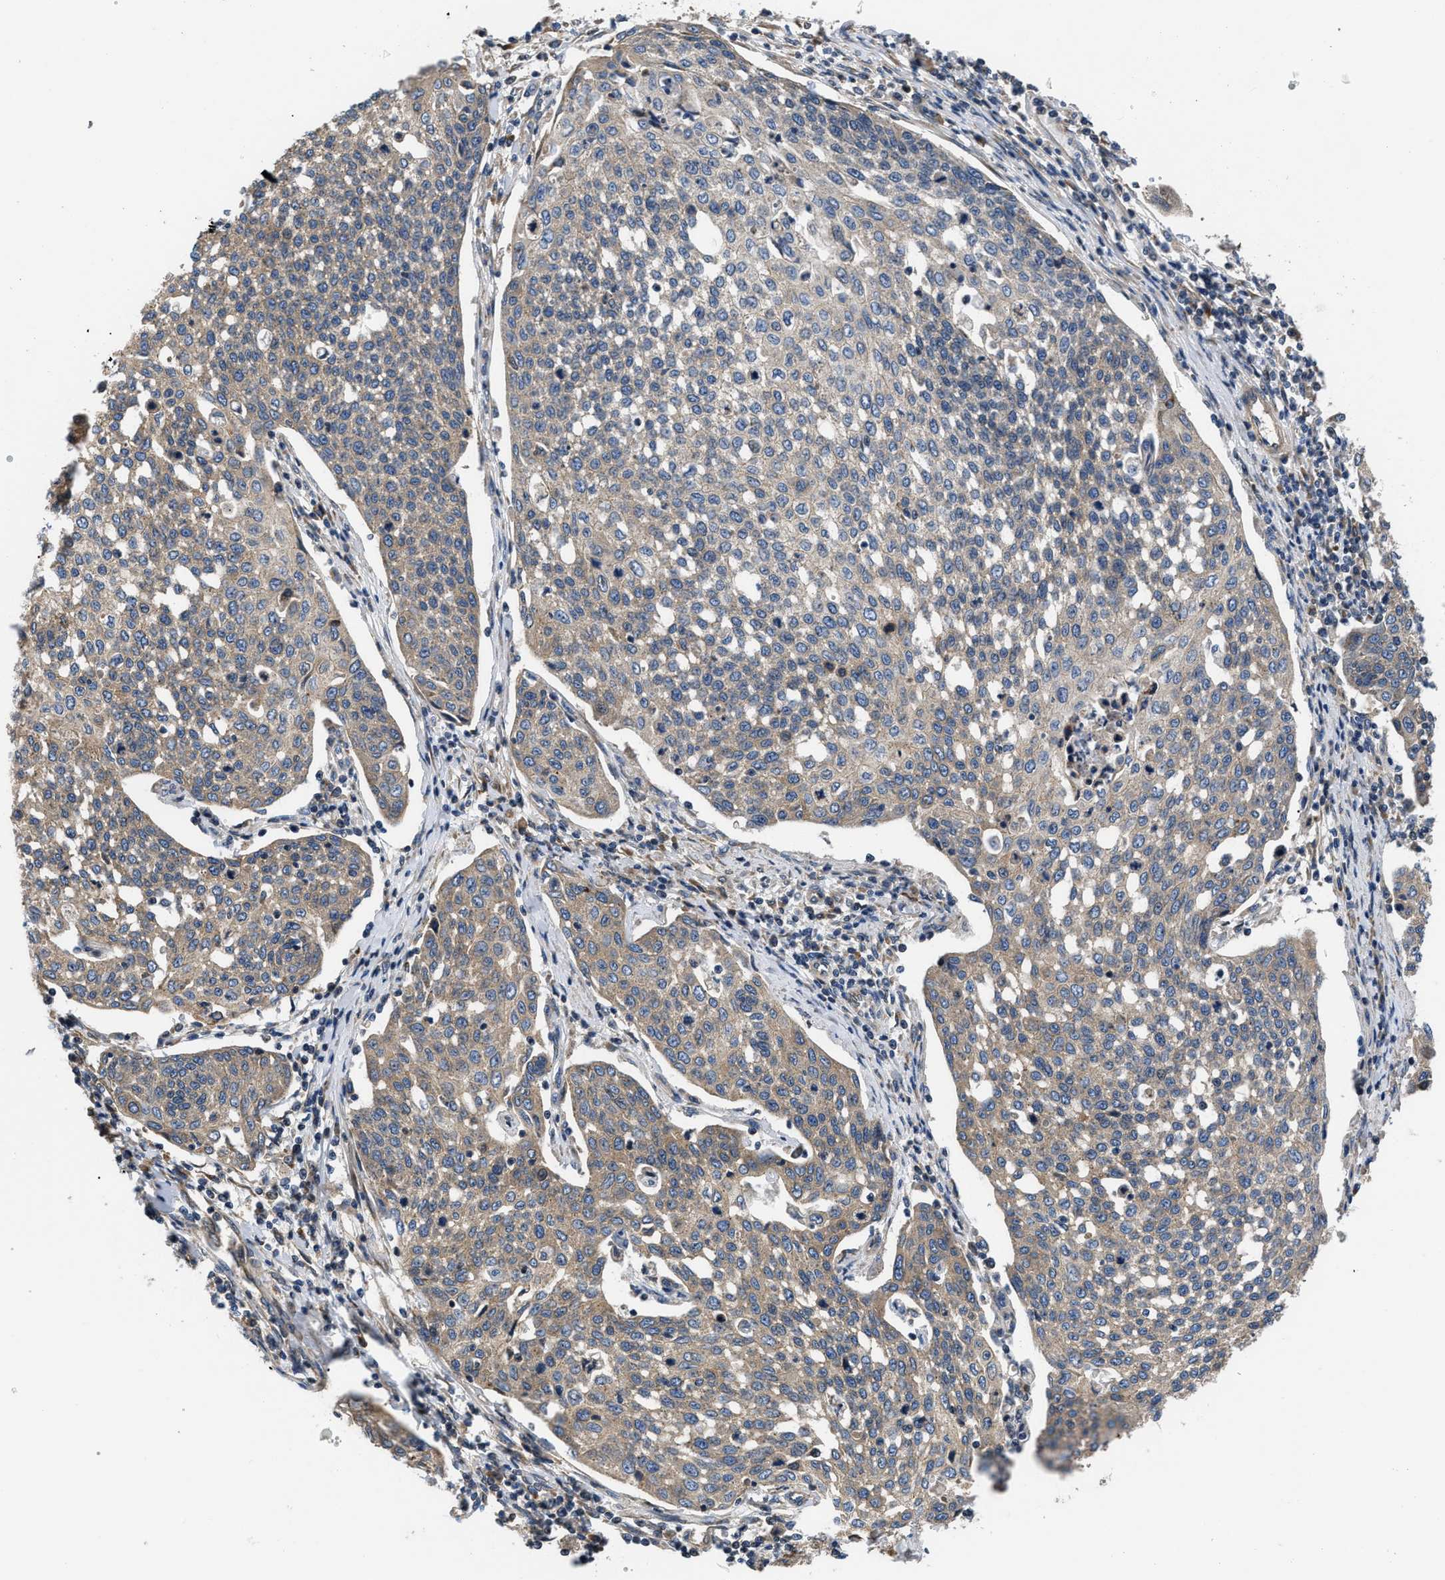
{"staining": {"intensity": "weak", "quantity": ">75%", "location": "cytoplasmic/membranous"}, "tissue": "cervical cancer", "cell_type": "Tumor cells", "image_type": "cancer", "snomed": [{"axis": "morphology", "description": "Squamous cell carcinoma, NOS"}, {"axis": "topography", "description": "Cervix"}], "caption": "This photomicrograph shows IHC staining of squamous cell carcinoma (cervical), with low weak cytoplasmic/membranous expression in approximately >75% of tumor cells.", "gene": "CEP128", "patient": {"sex": "female", "age": 34}}